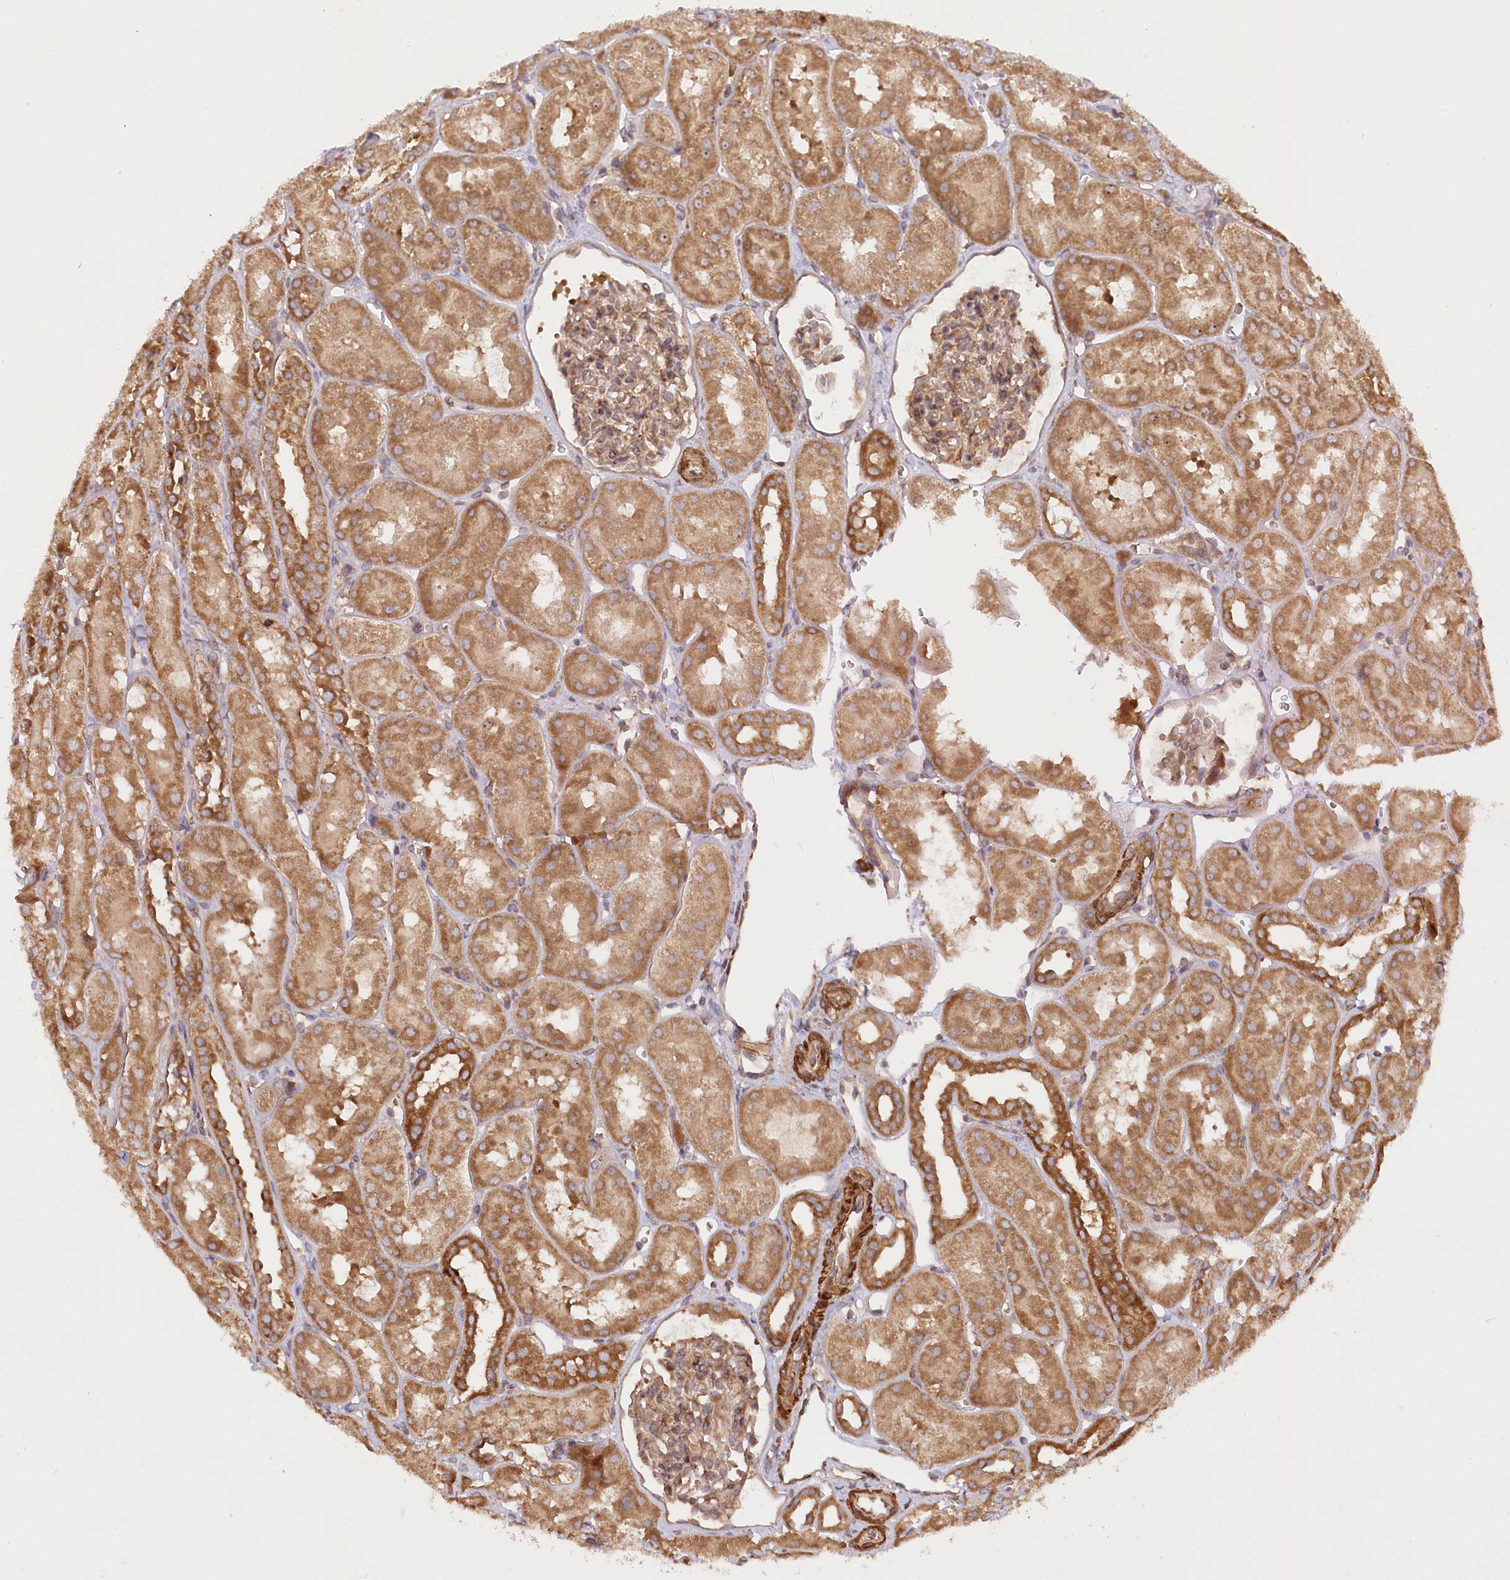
{"staining": {"intensity": "moderate", "quantity": "25%-75%", "location": "cytoplasmic/membranous"}, "tissue": "kidney", "cell_type": "Cells in glomeruli", "image_type": "normal", "snomed": [{"axis": "morphology", "description": "Normal tissue, NOS"}, {"axis": "topography", "description": "Kidney"}, {"axis": "topography", "description": "Urinary bladder"}], "caption": "IHC (DAB) staining of unremarkable kidney reveals moderate cytoplasmic/membranous protein expression in approximately 25%-75% of cells in glomeruli.", "gene": "PAIP2", "patient": {"sex": "male", "age": 16}}